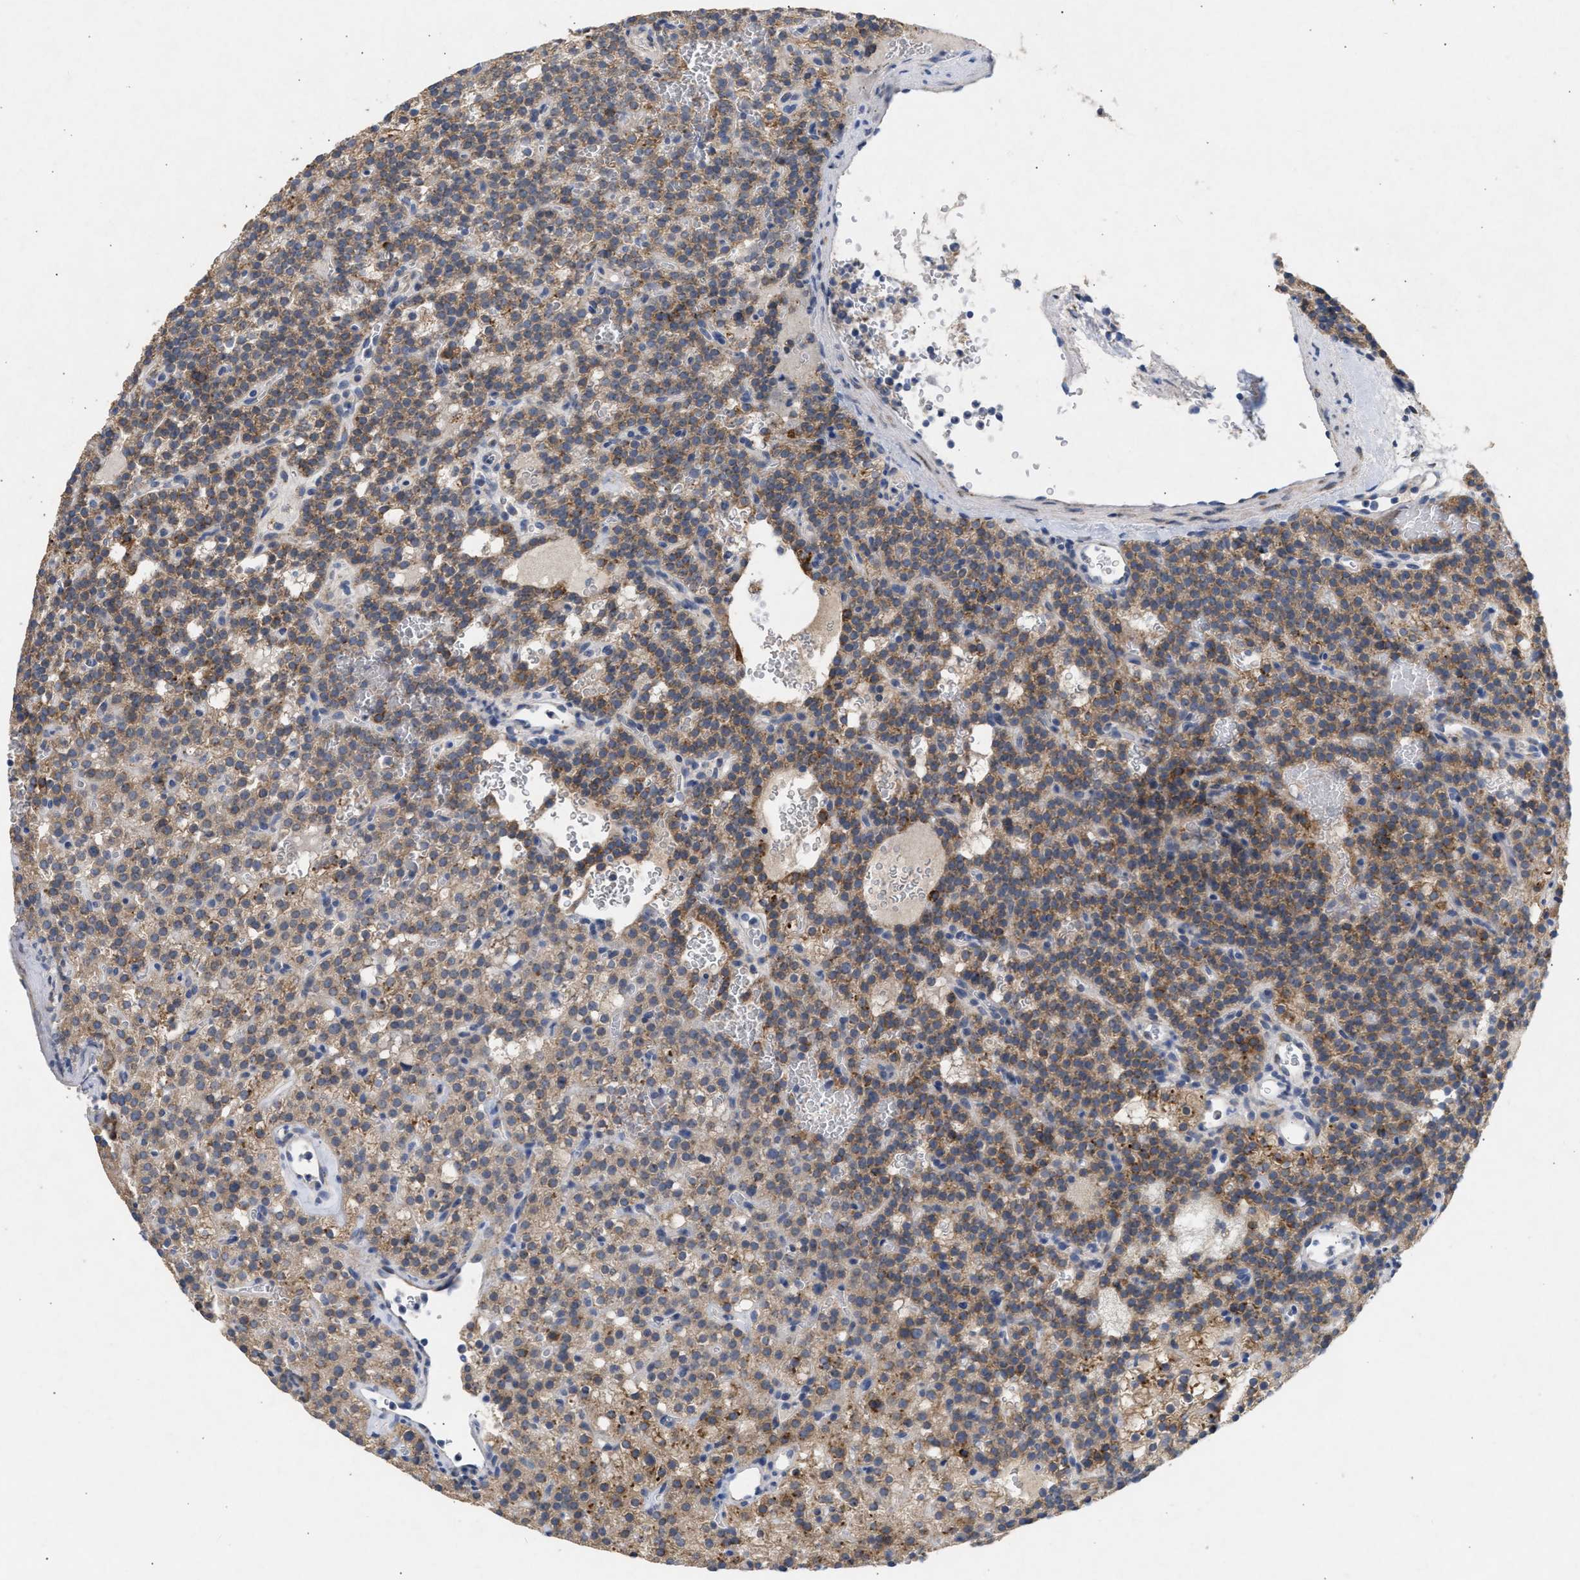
{"staining": {"intensity": "moderate", "quantity": "25%-75%", "location": "cytoplasmic/membranous"}, "tissue": "parathyroid gland", "cell_type": "Glandular cells", "image_type": "normal", "snomed": [{"axis": "morphology", "description": "Normal tissue, NOS"}, {"axis": "morphology", "description": "Adenoma, NOS"}, {"axis": "topography", "description": "Parathyroid gland"}], "caption": "Unremarkable parathyroid gland displays moderate cytoplasmic/membranous positivity in about 25%-75% of glandular cells The staining is performed using DAB (3,3'-diaminobenzidine) brown chromogen to label protein expression. The nuclei are counter-stained blue using hematoxylin..", "gene": "SELENOM", "patient": {"sex": "female", "age": 74}}